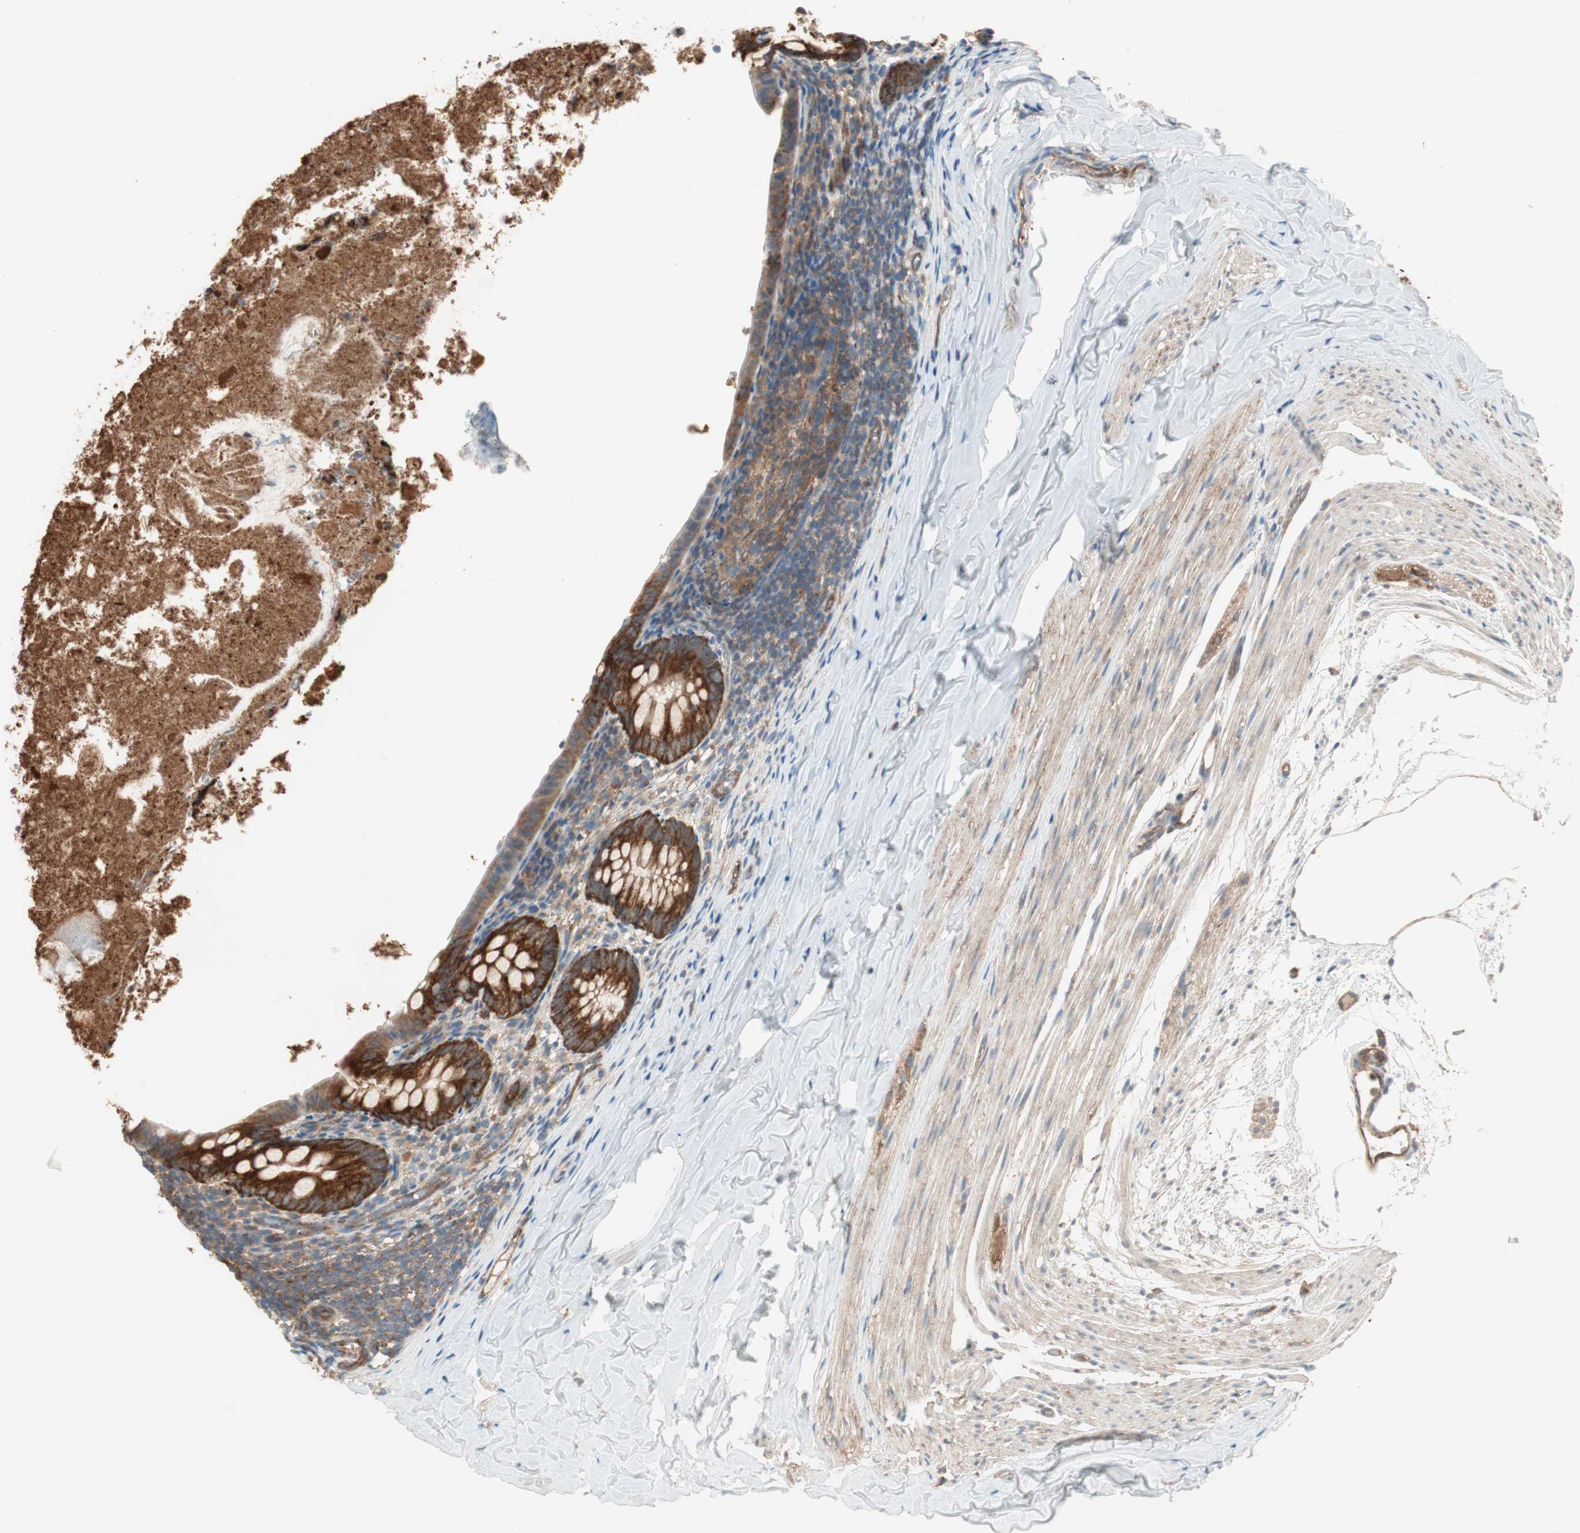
{"staining": {"intensity": "strong", "quantity": ">75%", "location": "cytoplasmic/membranous"}, "tissue": "appendix", "cell_type": "Glandular cells", "image_type": "normal", "snomed": [{"axis": "morphology", "description": "Normal tissue, NOS"}, {"axis": "topography", "description": "Appendix"}], "caption": "Protein expression analysis of benign human appendix reveals strong cytoplasmic/membranous staining in about >75% of glandular cells. (Stains: DAB (3,3'-diaminobenzidine) in brown, nuclei in blue, Microscopy: brightfield microscopy at high magnification).", "gene": "CC2D1A", "patient": {"sex": "female", "age": 10}}